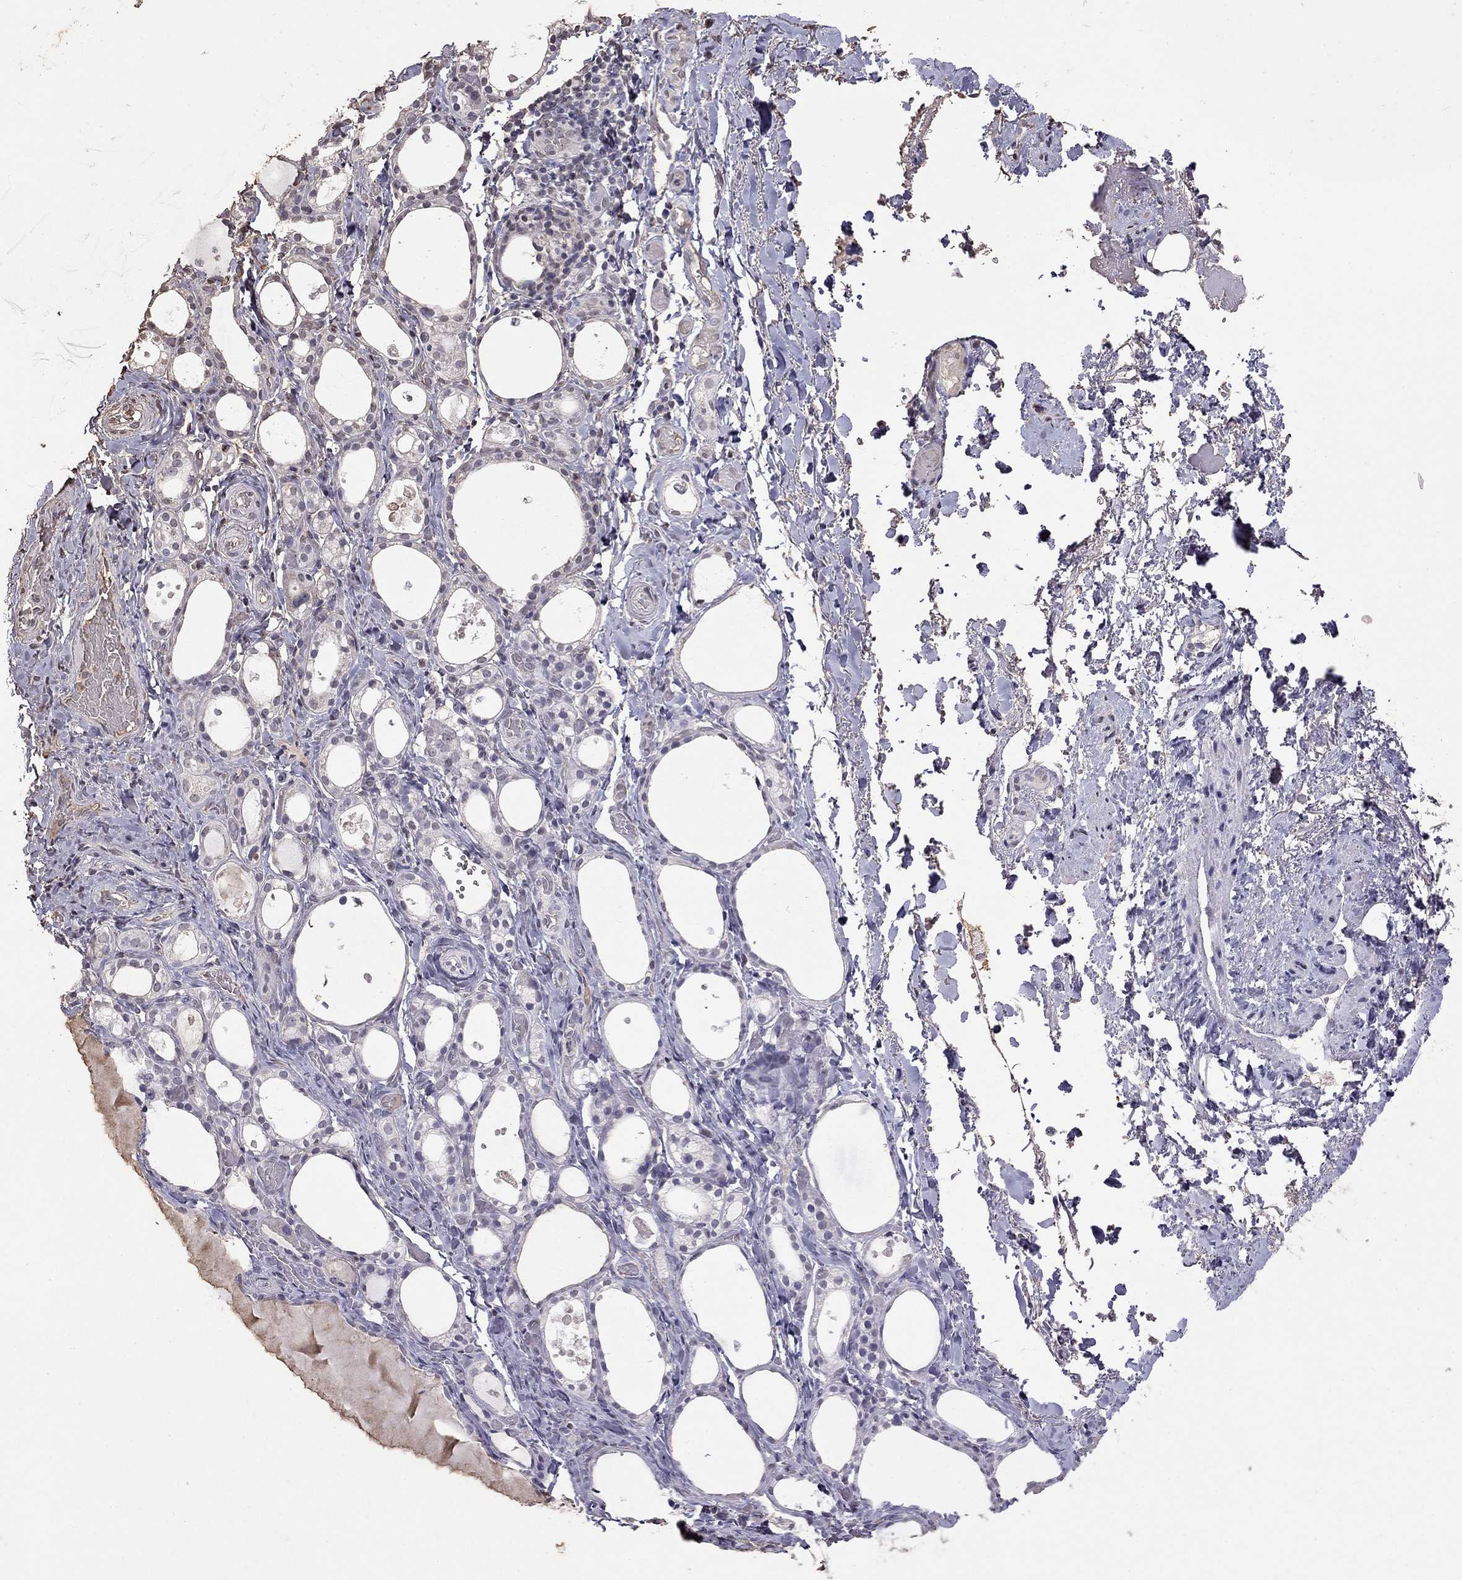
{"staining": {"intensity": "negative", "quantity": "none", "location": "none"}, "tissue": "thyroid gland", "cell_type": "Glandular cells", "image_type": "normal", "snomed": [{"axis": "morphology", "description": "Normal tissue, NOS"}, {"axis": "topography", "description": "Thyroid gland"}], "caption": "IHC histopathology image of benign thyroid gland: human thyroid gland stained with DAB (3,3'-diaminobenzidine) shows no significant protein positivity in glandular cells. Nuclei are stained in blue.", "gene": "SUN3", "patient": {"sex": "male", "age": 68}}